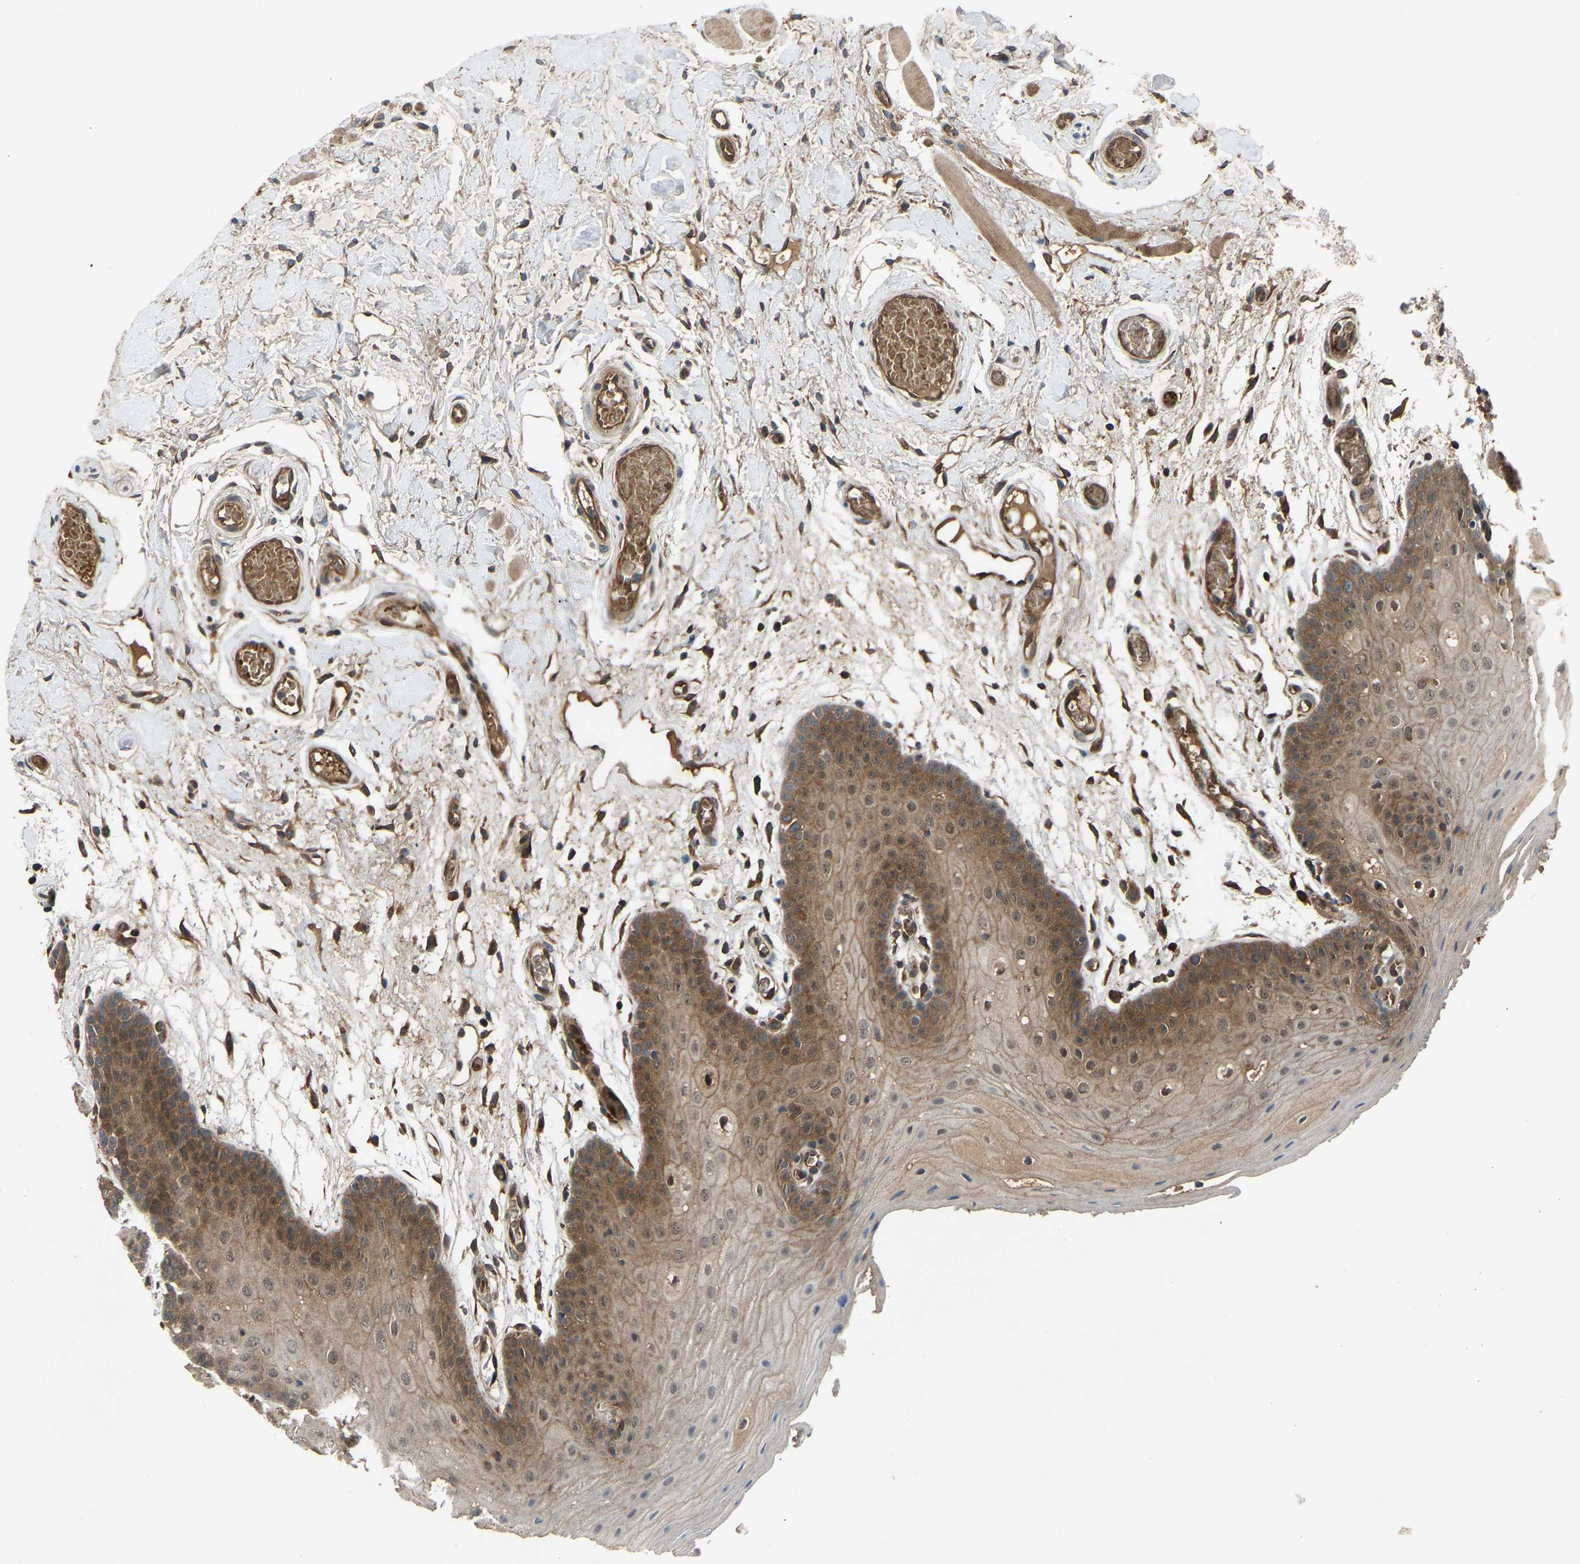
{"staining": {"intensity": "moderate", "quantity": ">75%", "location": "cytoplasmic/membranous"}, "tissue": "oral mucosa", "cell_type": "Squamous epithelial cells", "image_type": "normal", "snomed": [{"axis": "morphology", "description": "Normal tissue, NOS"}, {"axis": "morphology", "description": "Squamous cell carcinoma, NOS"}, {"axis": "topography", "description": "Oral tissue"}, {"axis": "topography", "description": "Head-Neck"}], "caption": "Immunohistochemistry (IHC) micrograph of unremarkable human oral mucosa stained for a protein (brown), which shows medium levels of moderate cytoplasmic/membranous expression in approximately >75% of squamous epithelial cells.", "gene": "GAS2L1", "patient": {"sex": "male", "age": 71}}